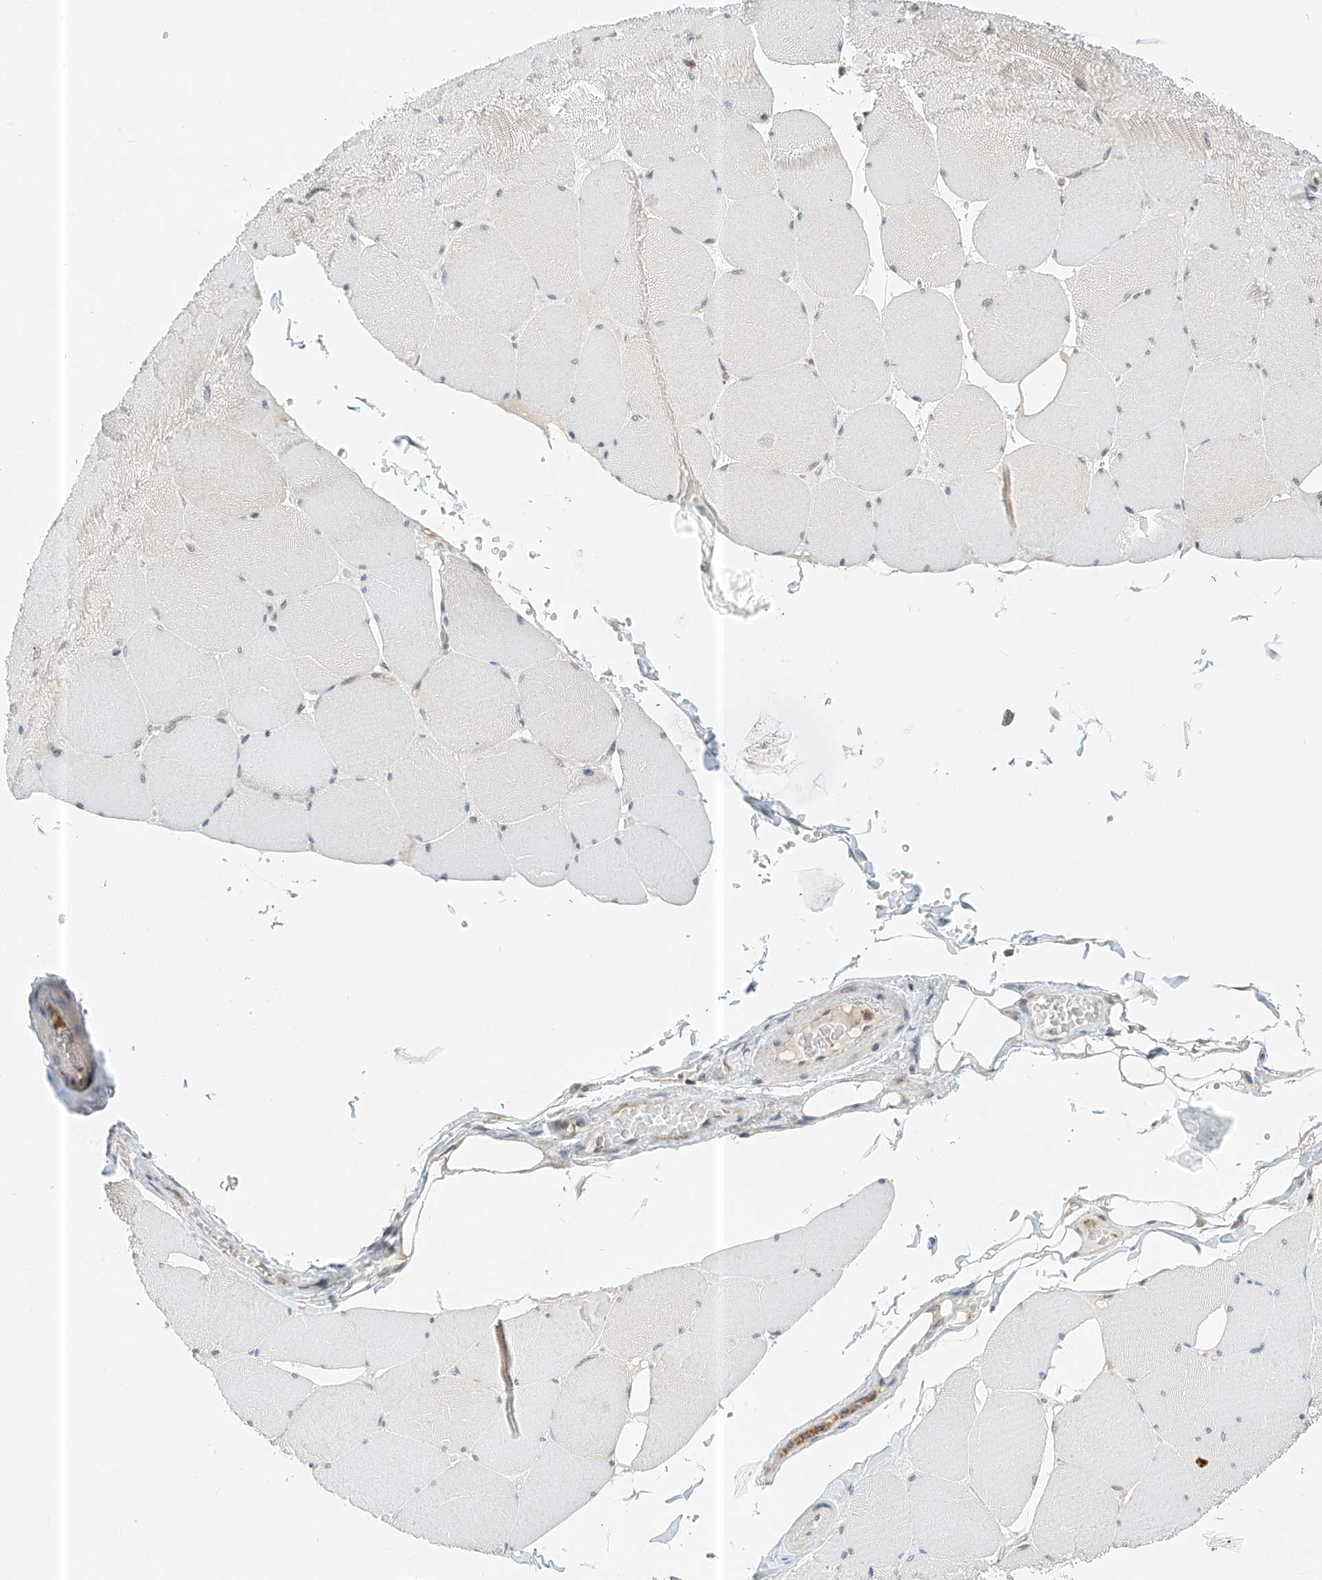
{"staining": {"intensity": "weak", "quantity": "<25%", "location": "cytoplasmic/membranous"}, "tissue": "skeletal muscle", "cell_type": "Myocytes", "image_type": "normal", "snomed": [{"axis": "morphology", "description": "Normal tissue, NOS"}, {"axis": "topography", "description": "Skeletal muscle"}, {"axis": "topography", "description": "Head-Neck"}], "caption": "A high-resolution histopathology image shows immunohistochemistry (IHC) staining of benign skeletal muscle, which reveals no significant positivity in myocytes. Nuclei are stained in blue.", "gene": "PPA2", "patient": {"sex": "male", "age": 66}}